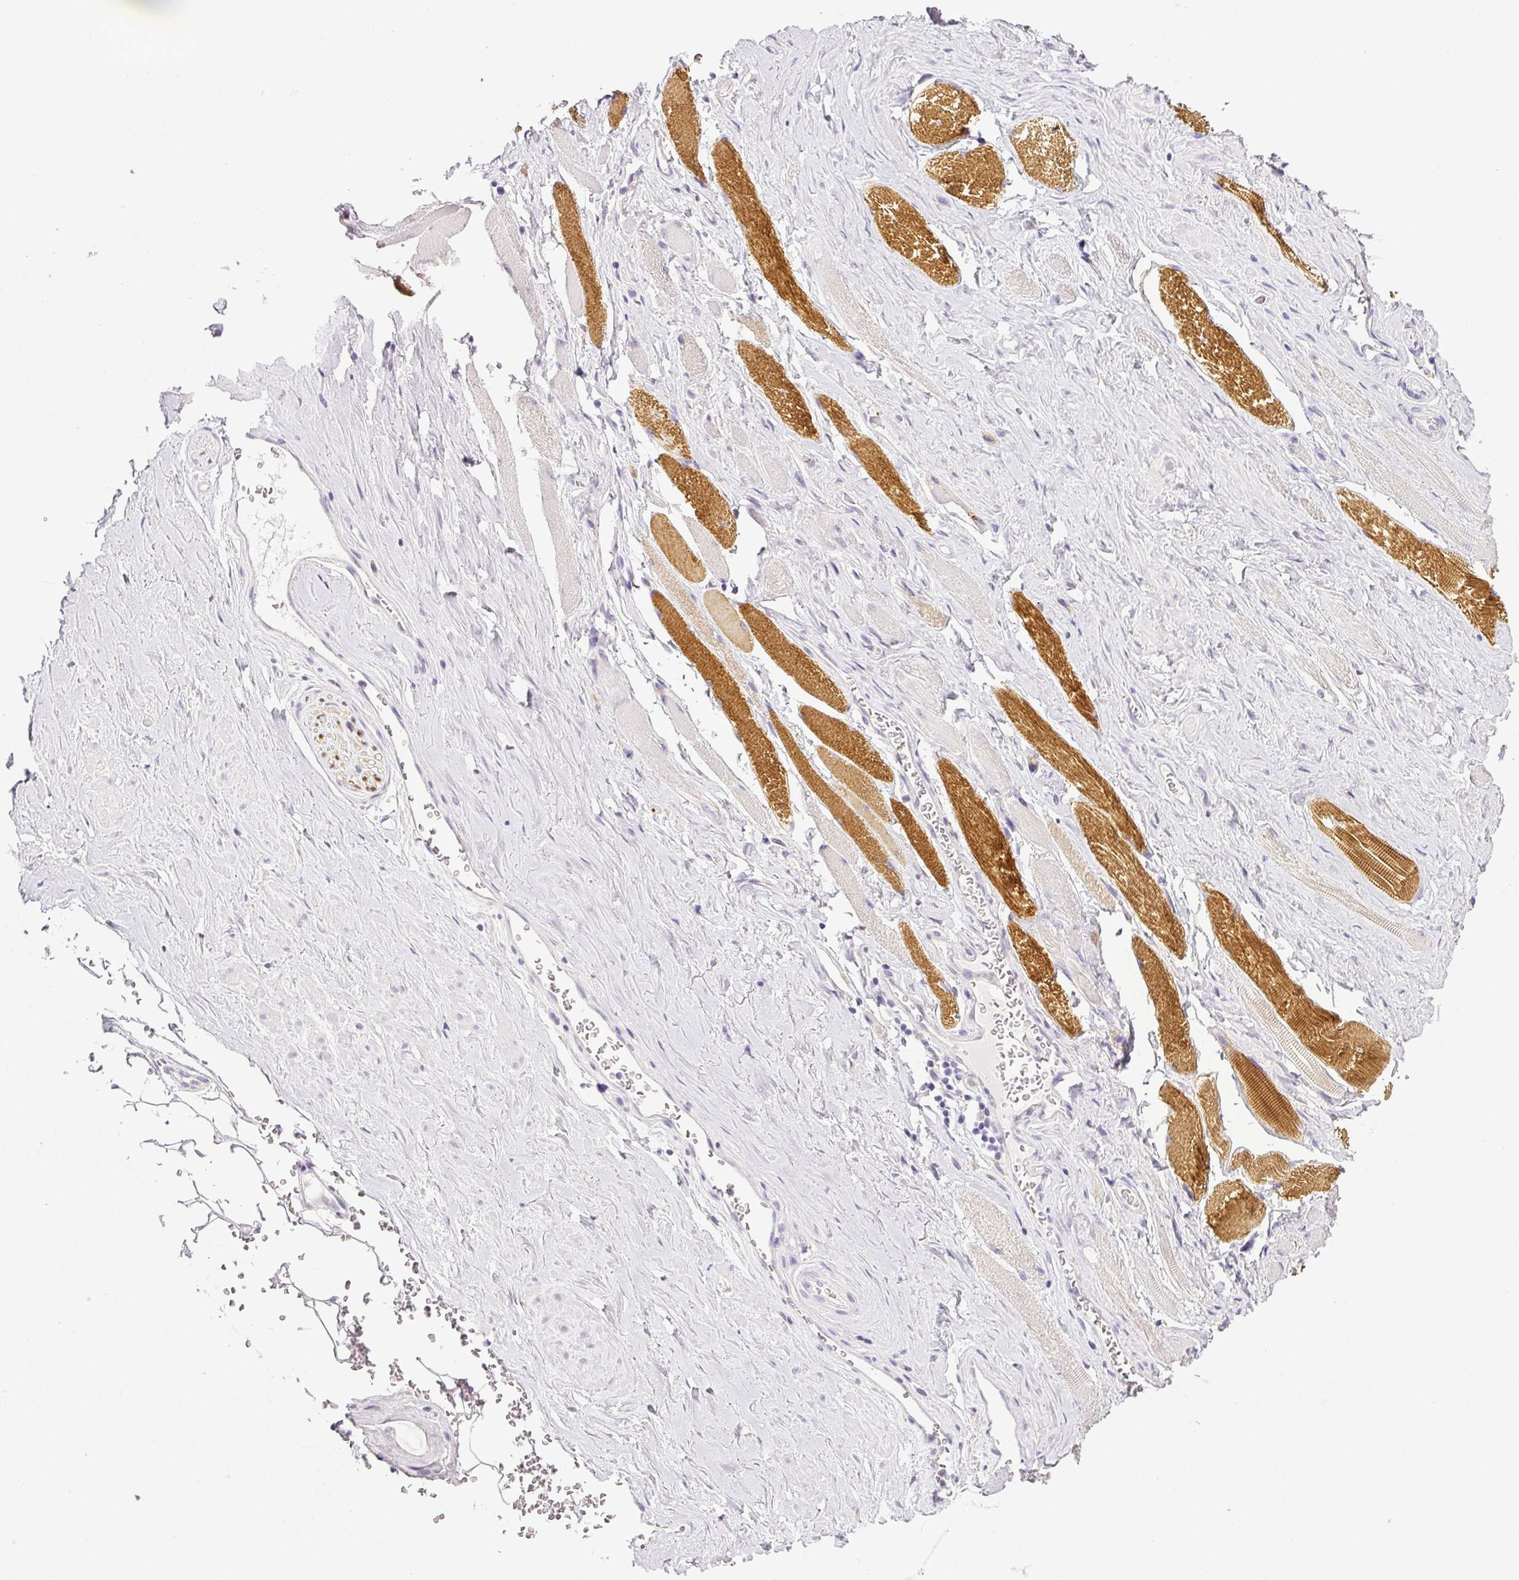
{"staining": {"intensity": "negative", "quantity": "none", "location": "none"}, "tissue": "adipose tissue", "cell_type": "Adipocytes", "image_type": "normal", "snomed": [{"axis": "morphology", "description": "Normal tissue, NOS"}, {"axis": "topography", "description": "Prostate"}, {"axis": "topography", "description": "Peripheral nerve tissue"}], "caption": "The histopathology image displays no significant positivity in adipocytes of adipose tissue.", "gene": "HMCN2", "patient": {"sex": "male", "age": 61}}